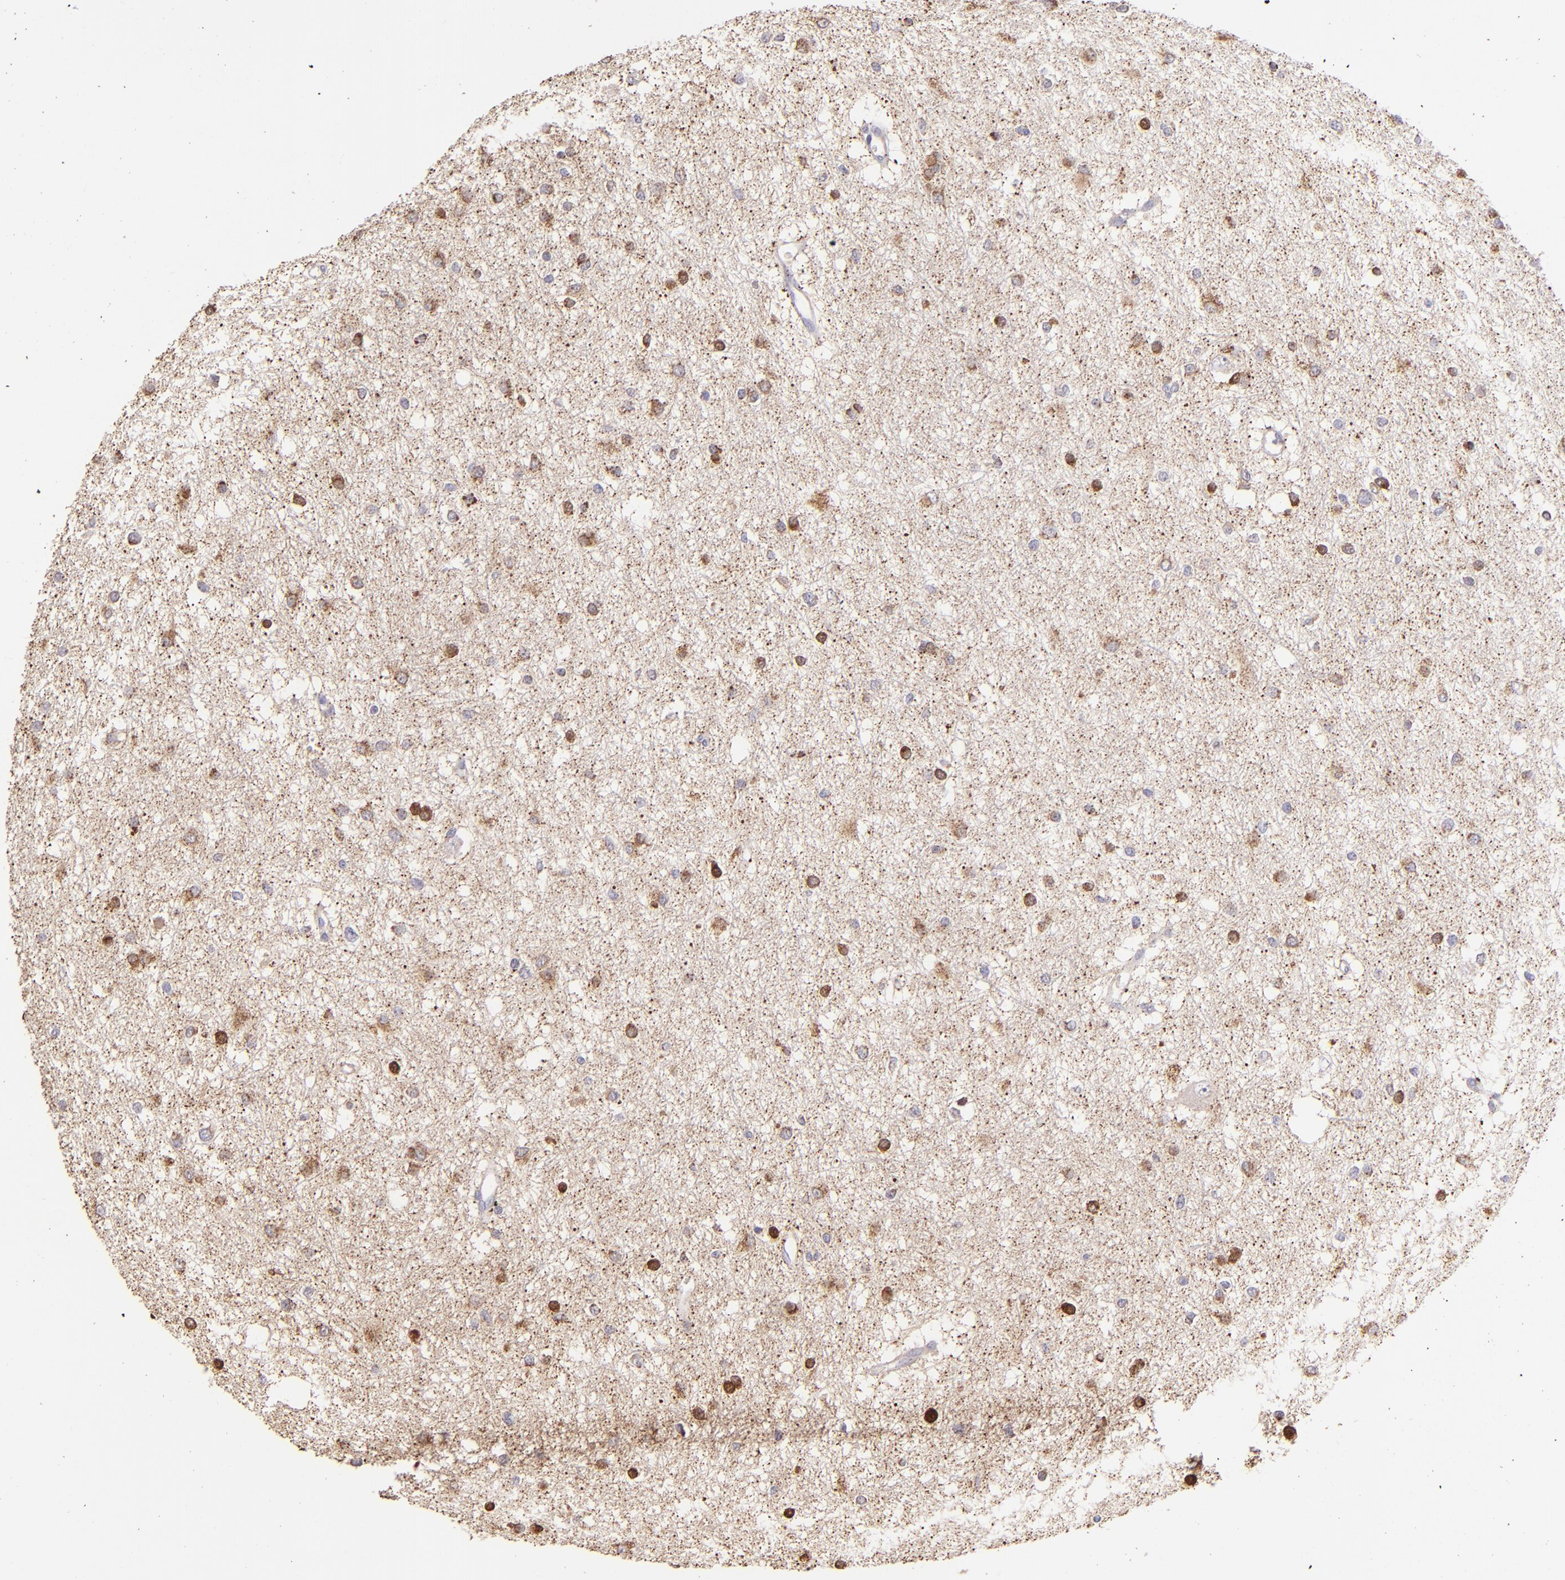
{"staining": {"intensity": "moderate", "quantity": "25%-75%", "location": "cytoplasmic/membranous"}, "tissue": "glioma", "cell_type": "Tumor cells", "image_type": "cancer", "snomed": [{"axis": "morphology", "description": "Glioma, malignant, Low grade"}, {"axis": "topography", "description": "Brain"}], "caption": "Moderate cytoplasmic/membranous staining is seen in about 25%-75% of tumor cells in low-grade glioma (malignant).", "gene": "SH2D4A", "patient": {"sex": "female", "age": 36}}